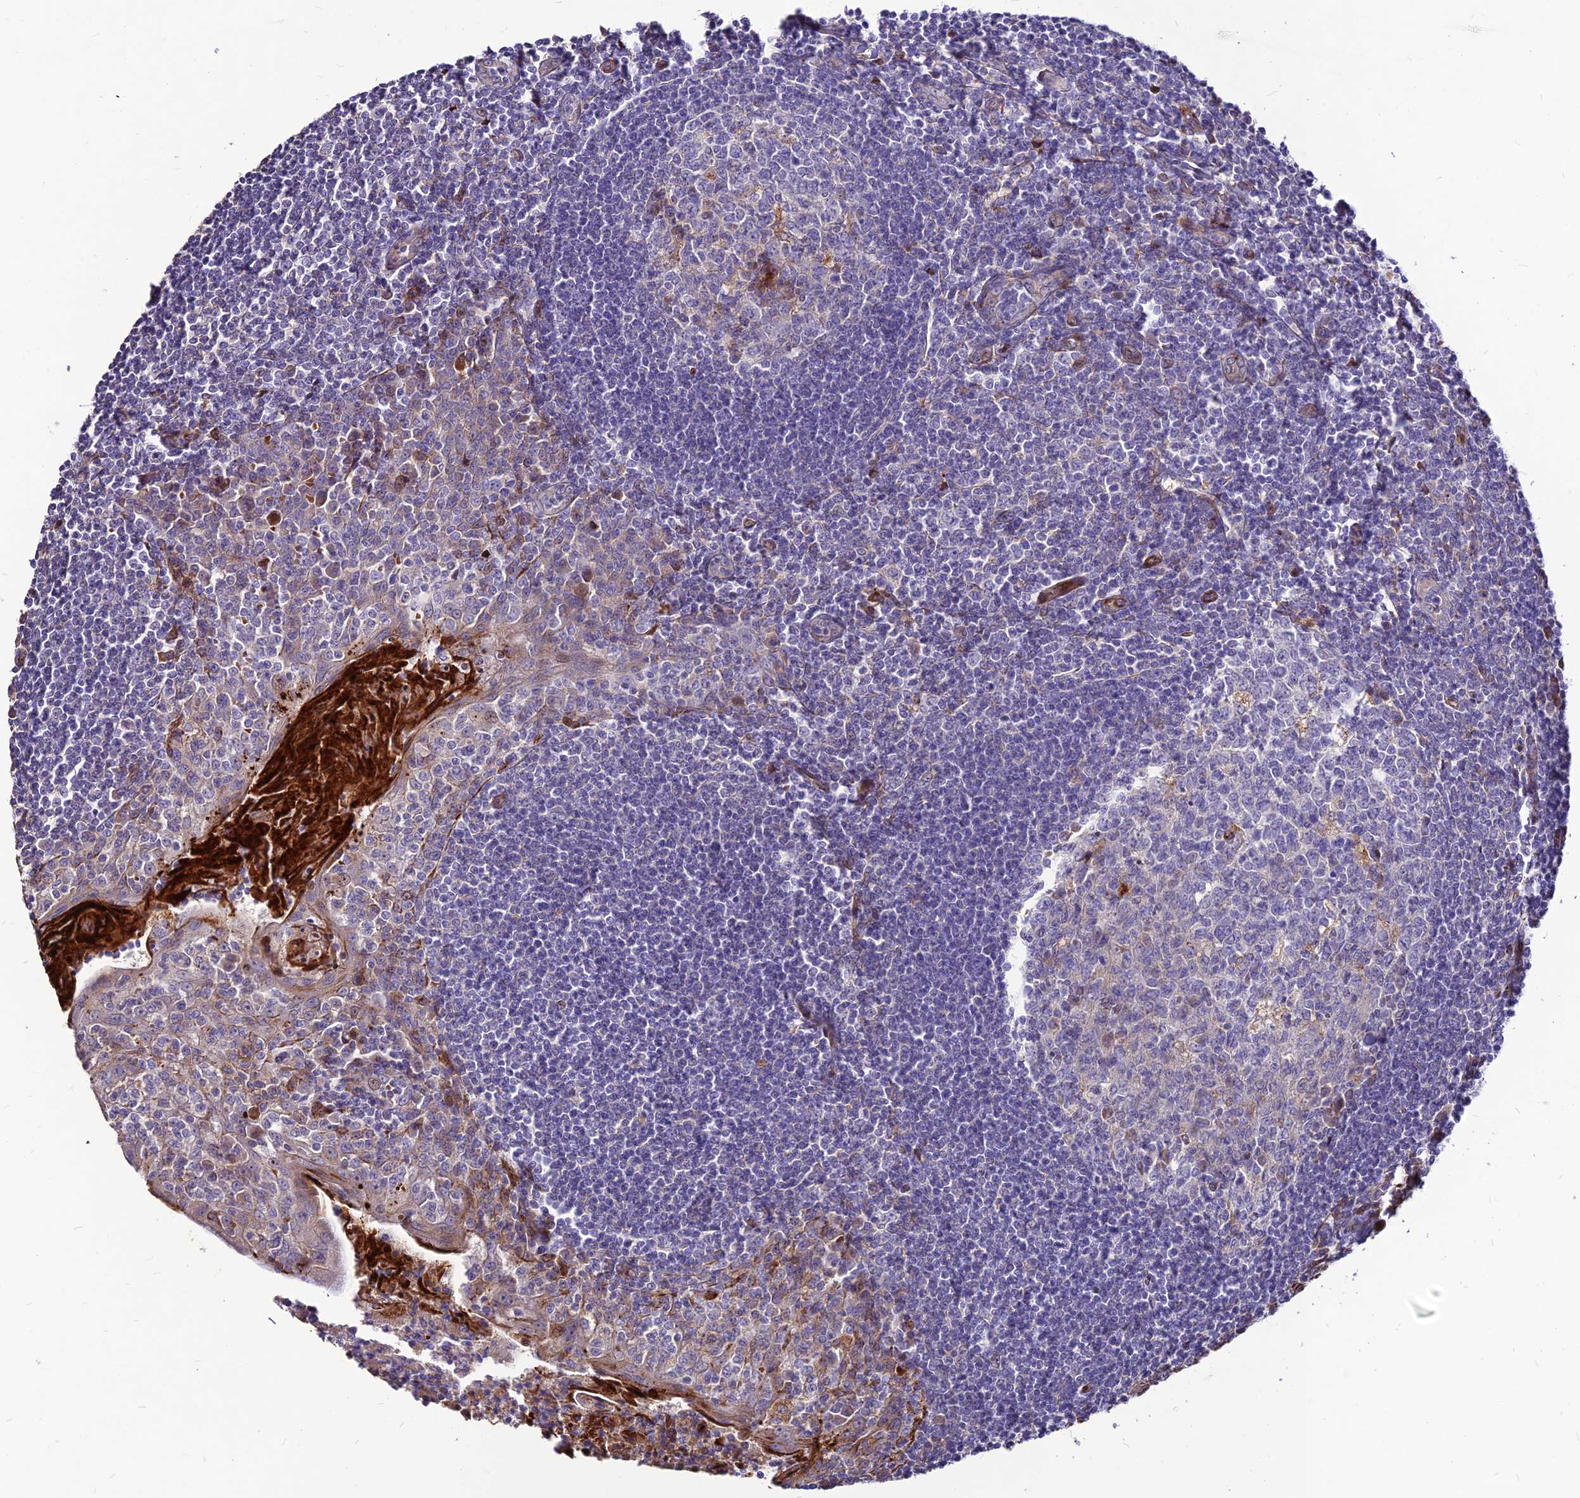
{"staining": {"intensity": "negative", "quantity": "none", "location": "none"}, "tissue": "tonsil", "cell_type": "Germinal center cells", "image_type": "normal", "snomed": [{"axis": "morphology", "description": "Normal tissue, NOS"}, {"axis": "topography", "description": "Tonsil"}], "caption": "Histopathology image shows no significant protein expression in germinal center cells of unremarkable tonsil. Nuclei are stained in blue.", "gene": "RIMOC1", "patient": {"sex": "male", "age": 27}}